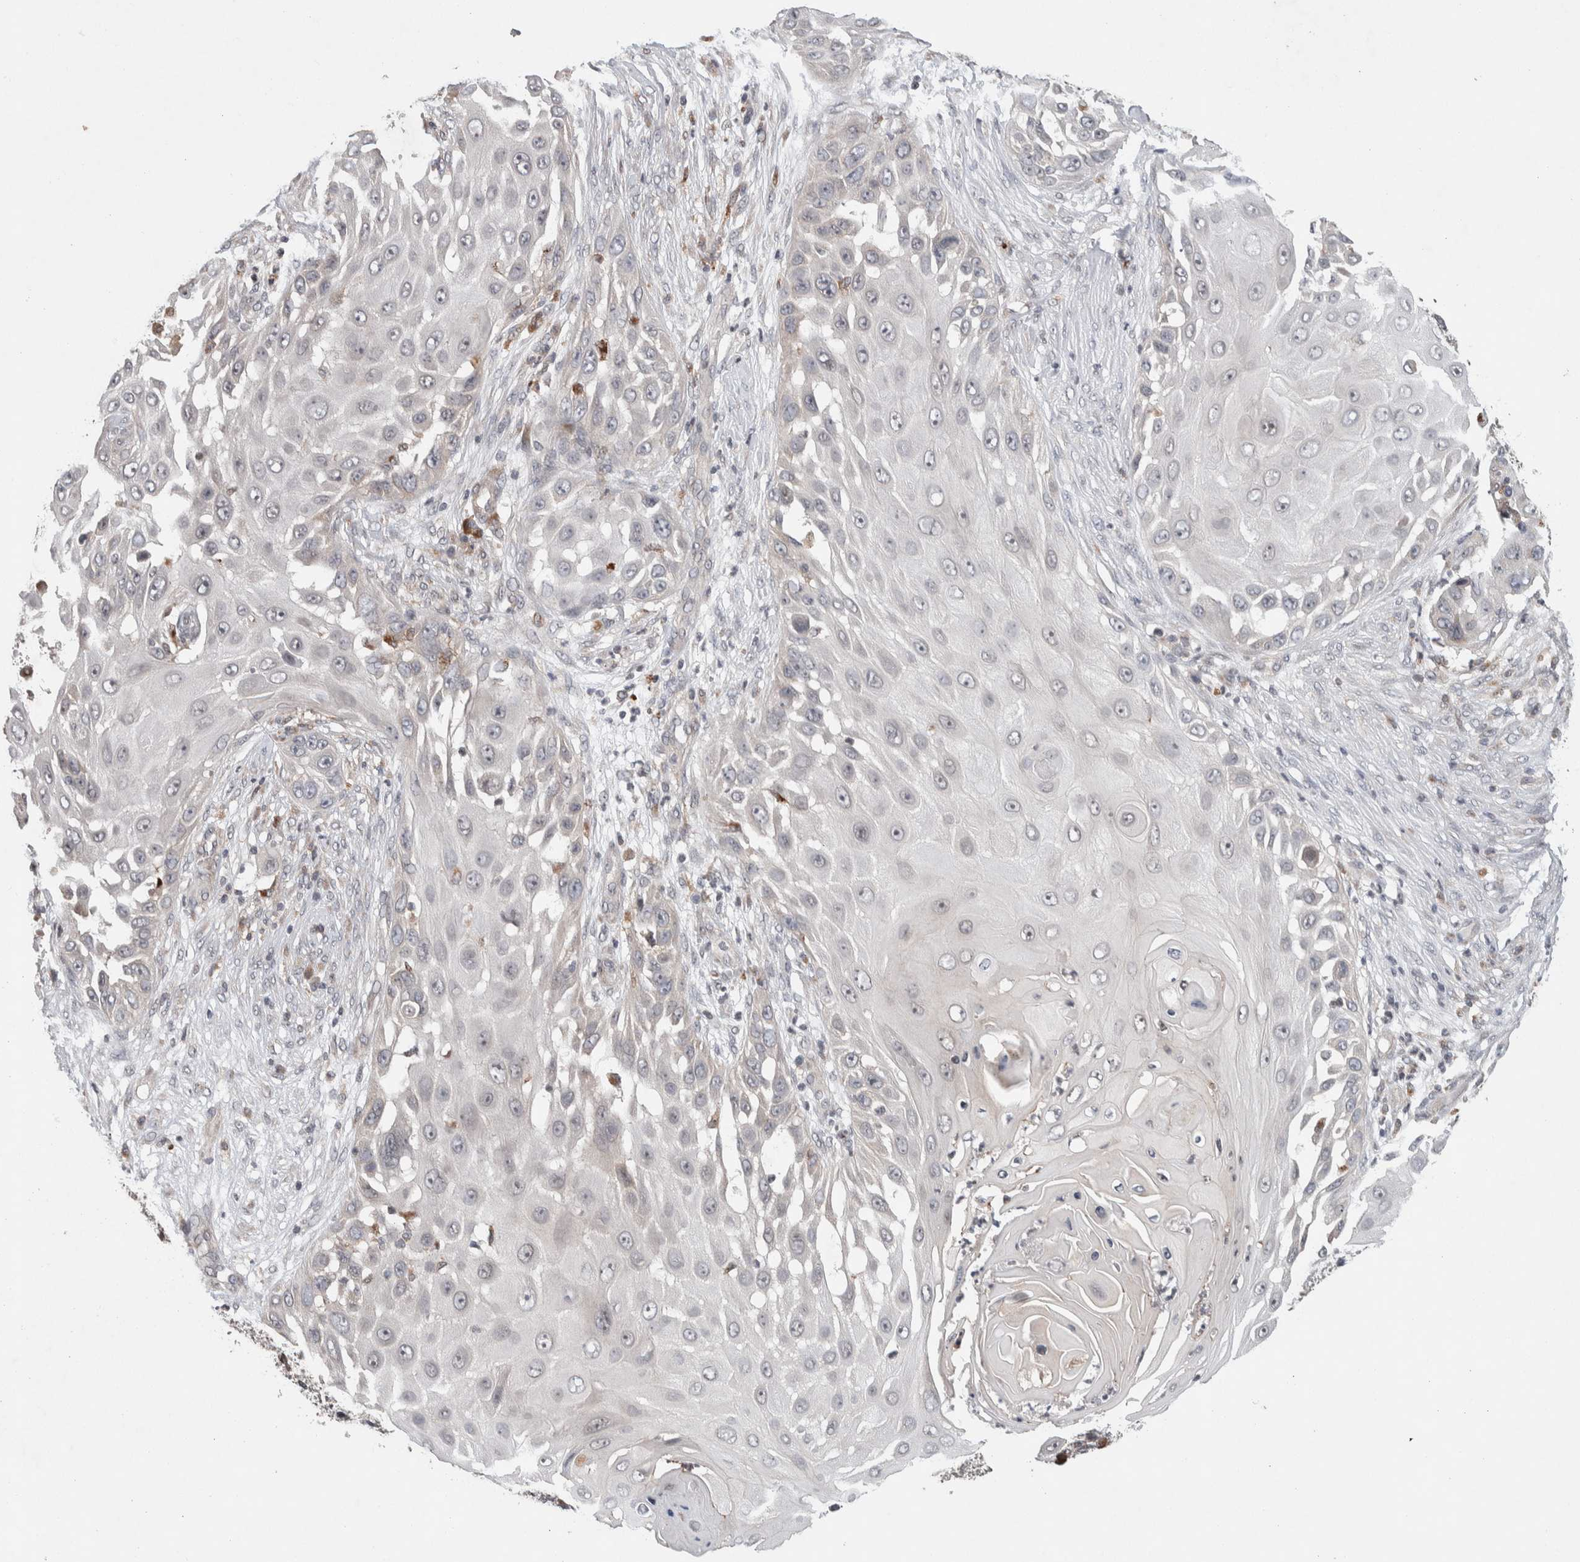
{"staining": {"intensity": "negative", "quantity": "none", "location": "none"}, "tissue": "skin cancer", "cell_type": "Tumor cells", "image_type": "cancer", "snomed": [{"axis": "morphology", "description": "Squamous cell carcinoma, NOS"}, {"axis": "topography", "description": "Skin"}], "caption": "This is a image of IHC staining of skin squamous cell carcinoma, which shows no positivity in tumor cells. The staining is performed using DAB brown chromogen with nuclei counter-stained in using hematoxylin.", "gene": "KCNK1", "patient": {"sex": "female", "age": 44}}